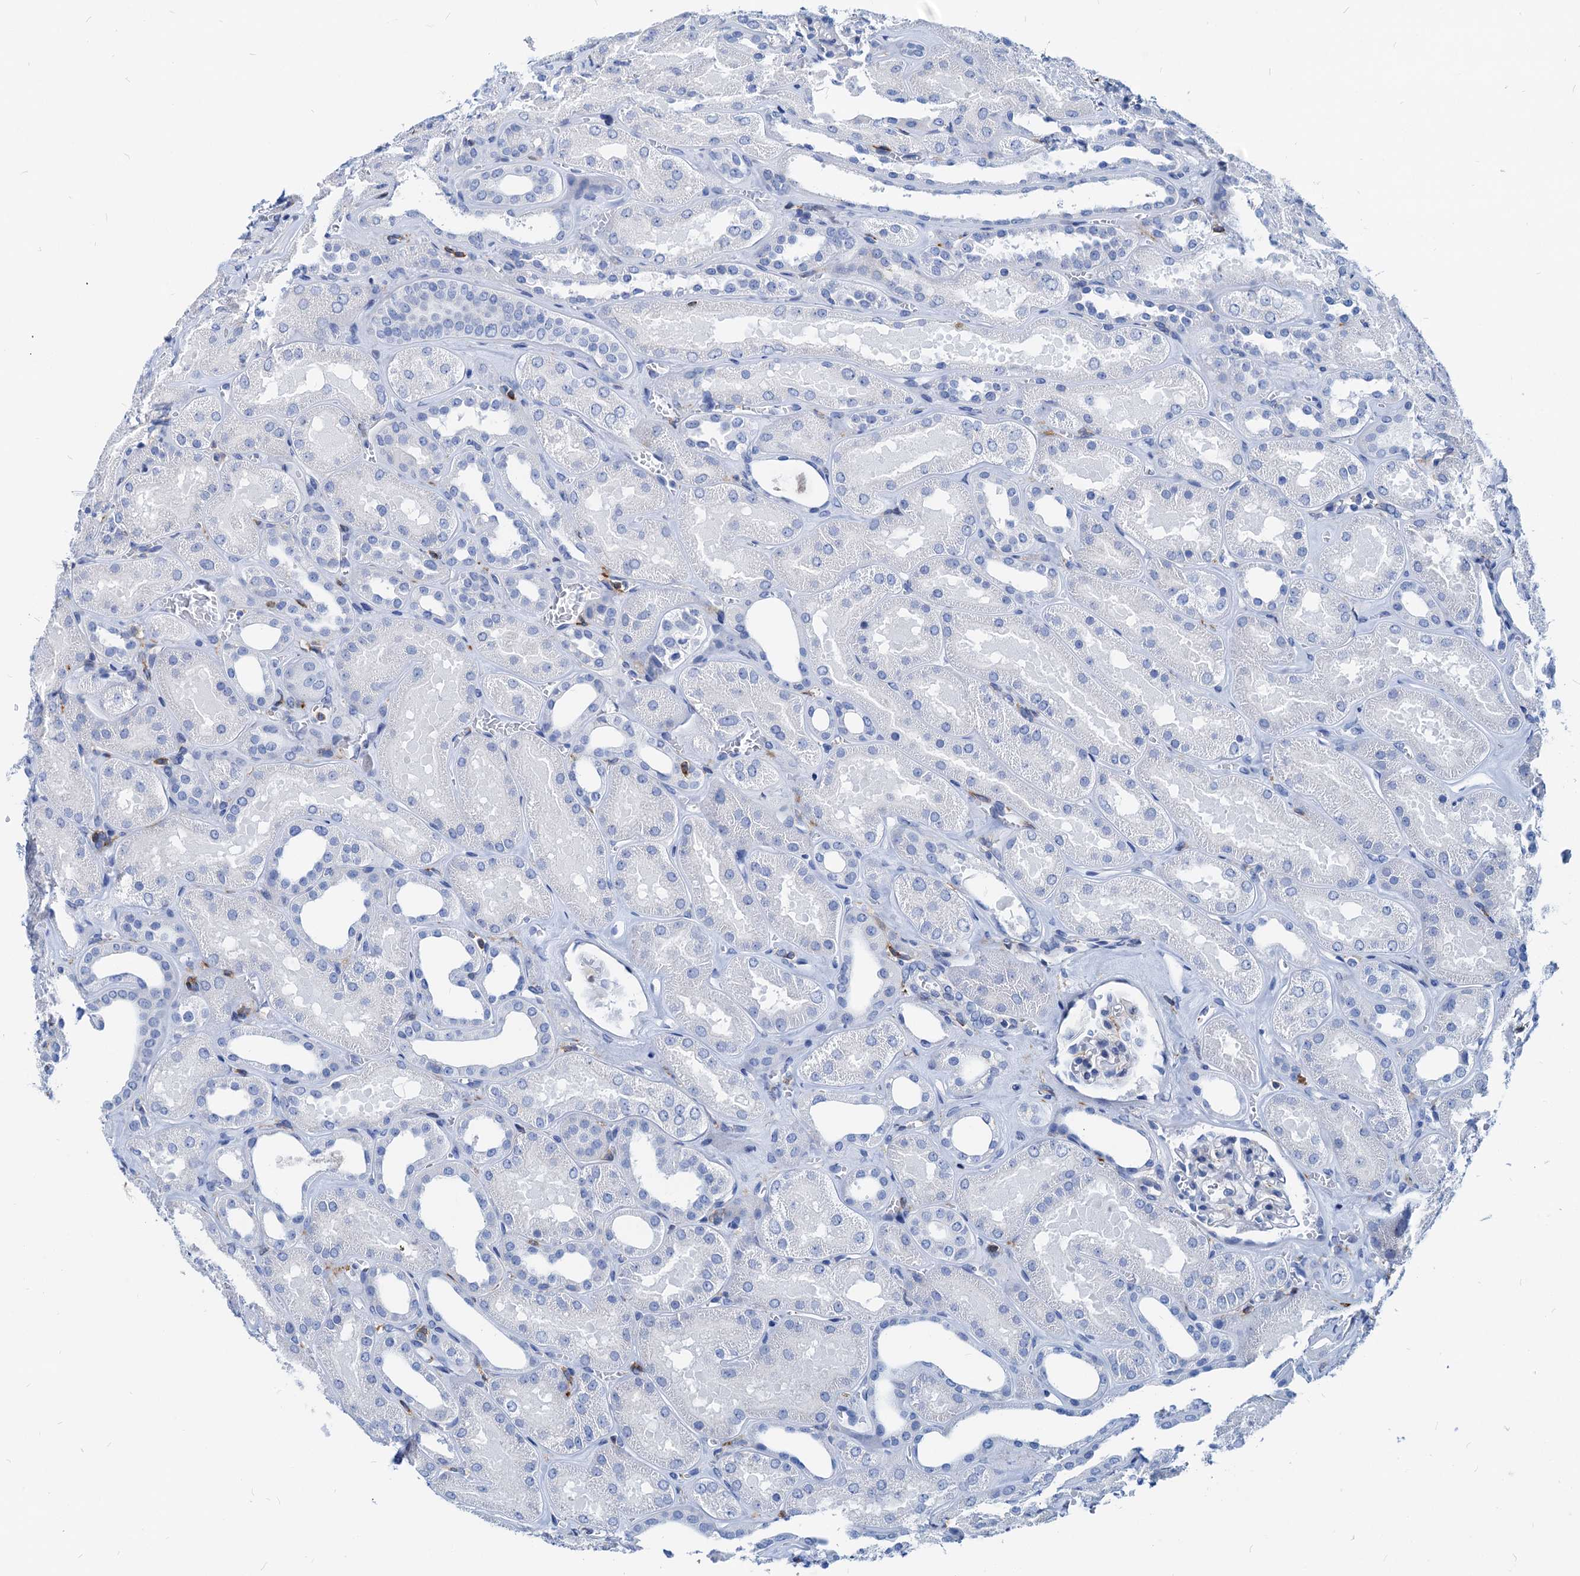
{"staining": {"intensity": "negative", "quantity": "none", "location": "none"}, "tissue": "kidney", "cell_type": "Cells in glomeruli", "image_type": "normal", "snomed": [{"axis": "morphology", "description": "Normal tissue, NOS"}, {"axis": "morphology", "description": "Adenocarcinoma, NOS"}, {"axis": "topography", "description": "Kidney"}], "caption": "Normal kidney was stained to show a protein in brown. There is no significant positivity in cells in glomeruli.", "gene": "LCP2", "patient": {"sex": "female", "age": 68}}